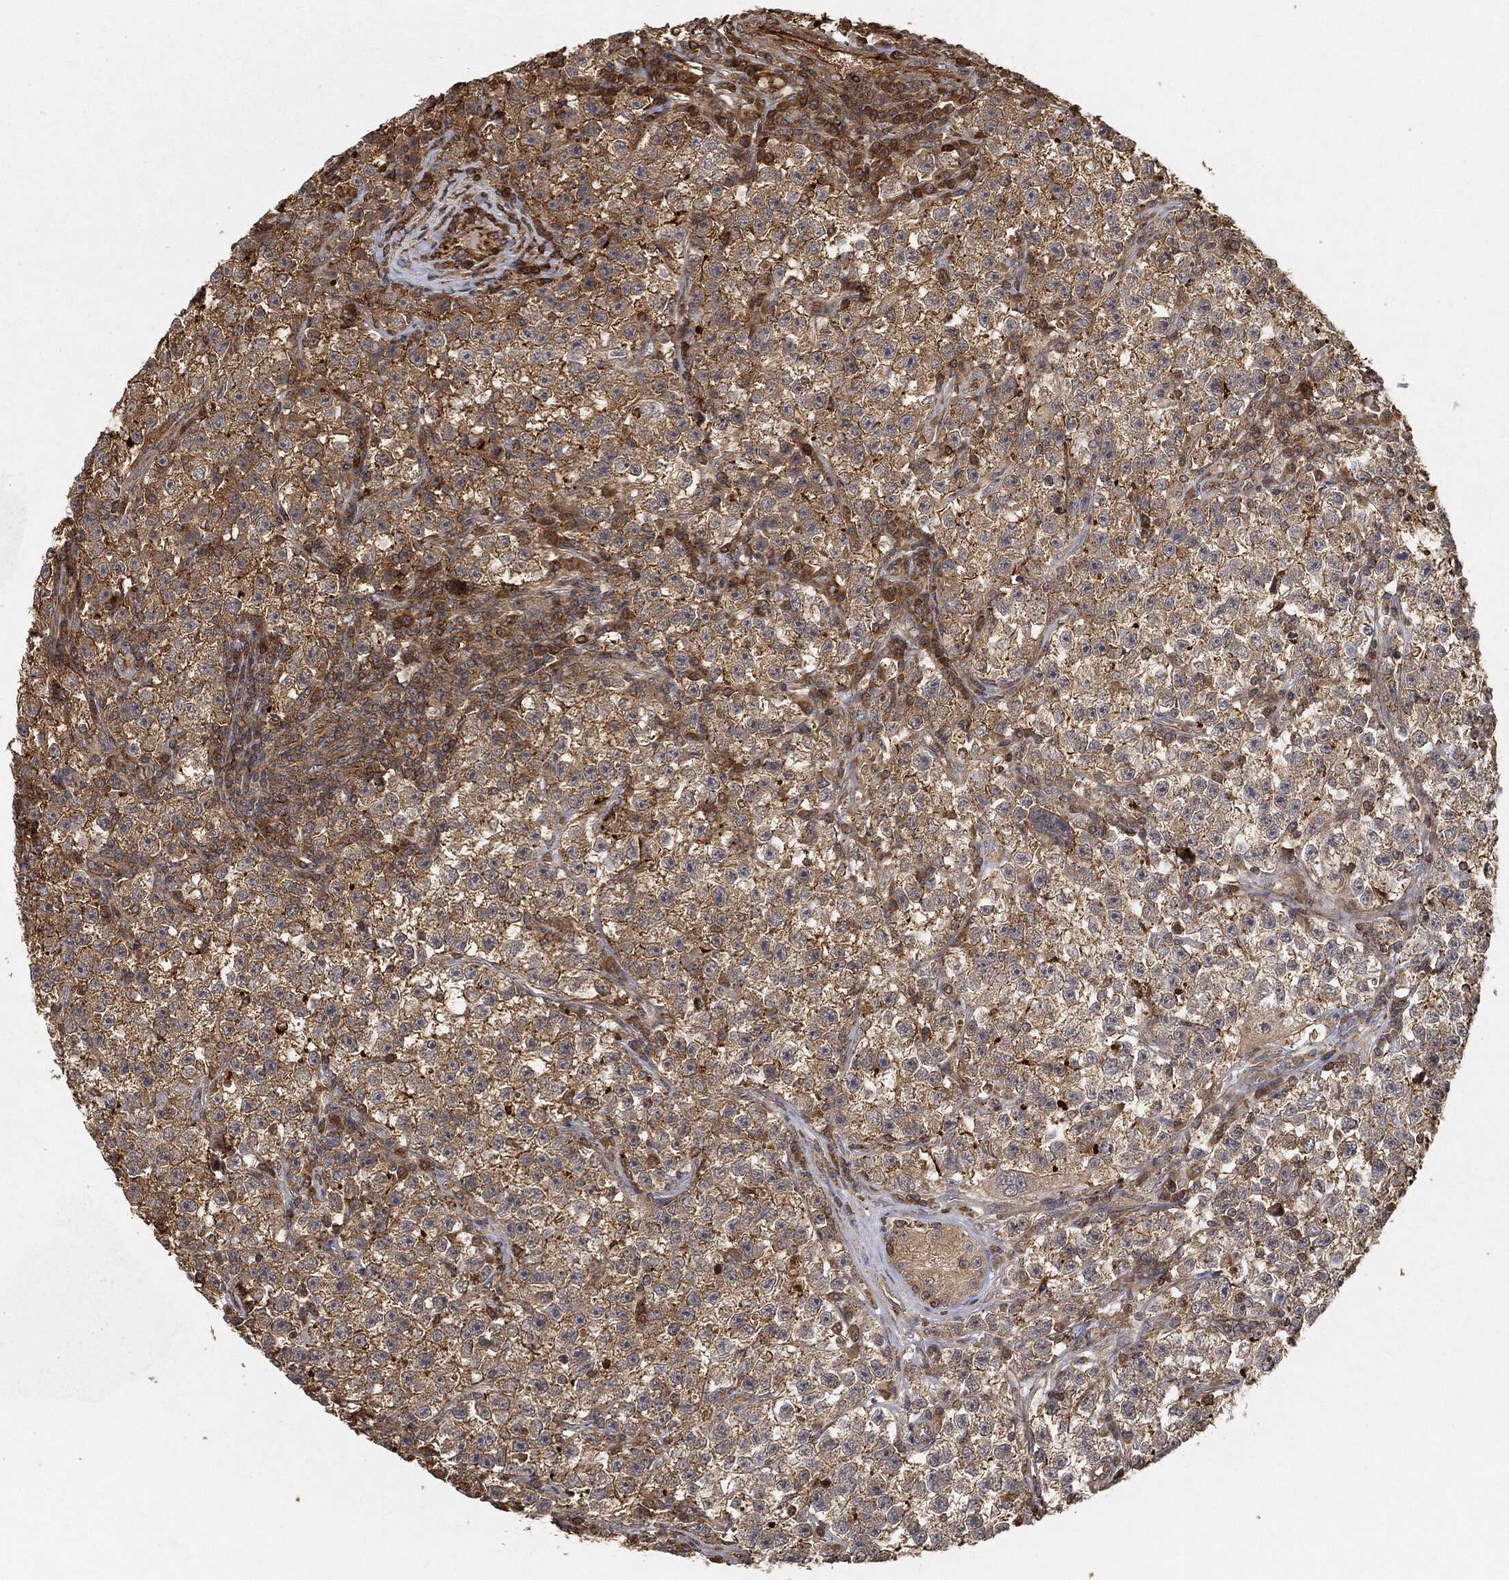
{"staining": {"intensity": "moderate", "quantity": "25%-75%", "location": "cytoplasmic/membranous"}, "tissue": "testis cancer", "cell_type": "Tumor cells", "image_type": "cancer", "snomed": [{"axis": "morphology", "description": "Seminoma, NOS"}, {"axis": "topography", "description": "Testis"}], "caption": "Tumor cells exhibit moderate cytoplasmic/membranous expression in about 25%-75% of cells in seminoma (testis).", "gene": "TPT1", "patient": {"sex": "male", "age": 22}}